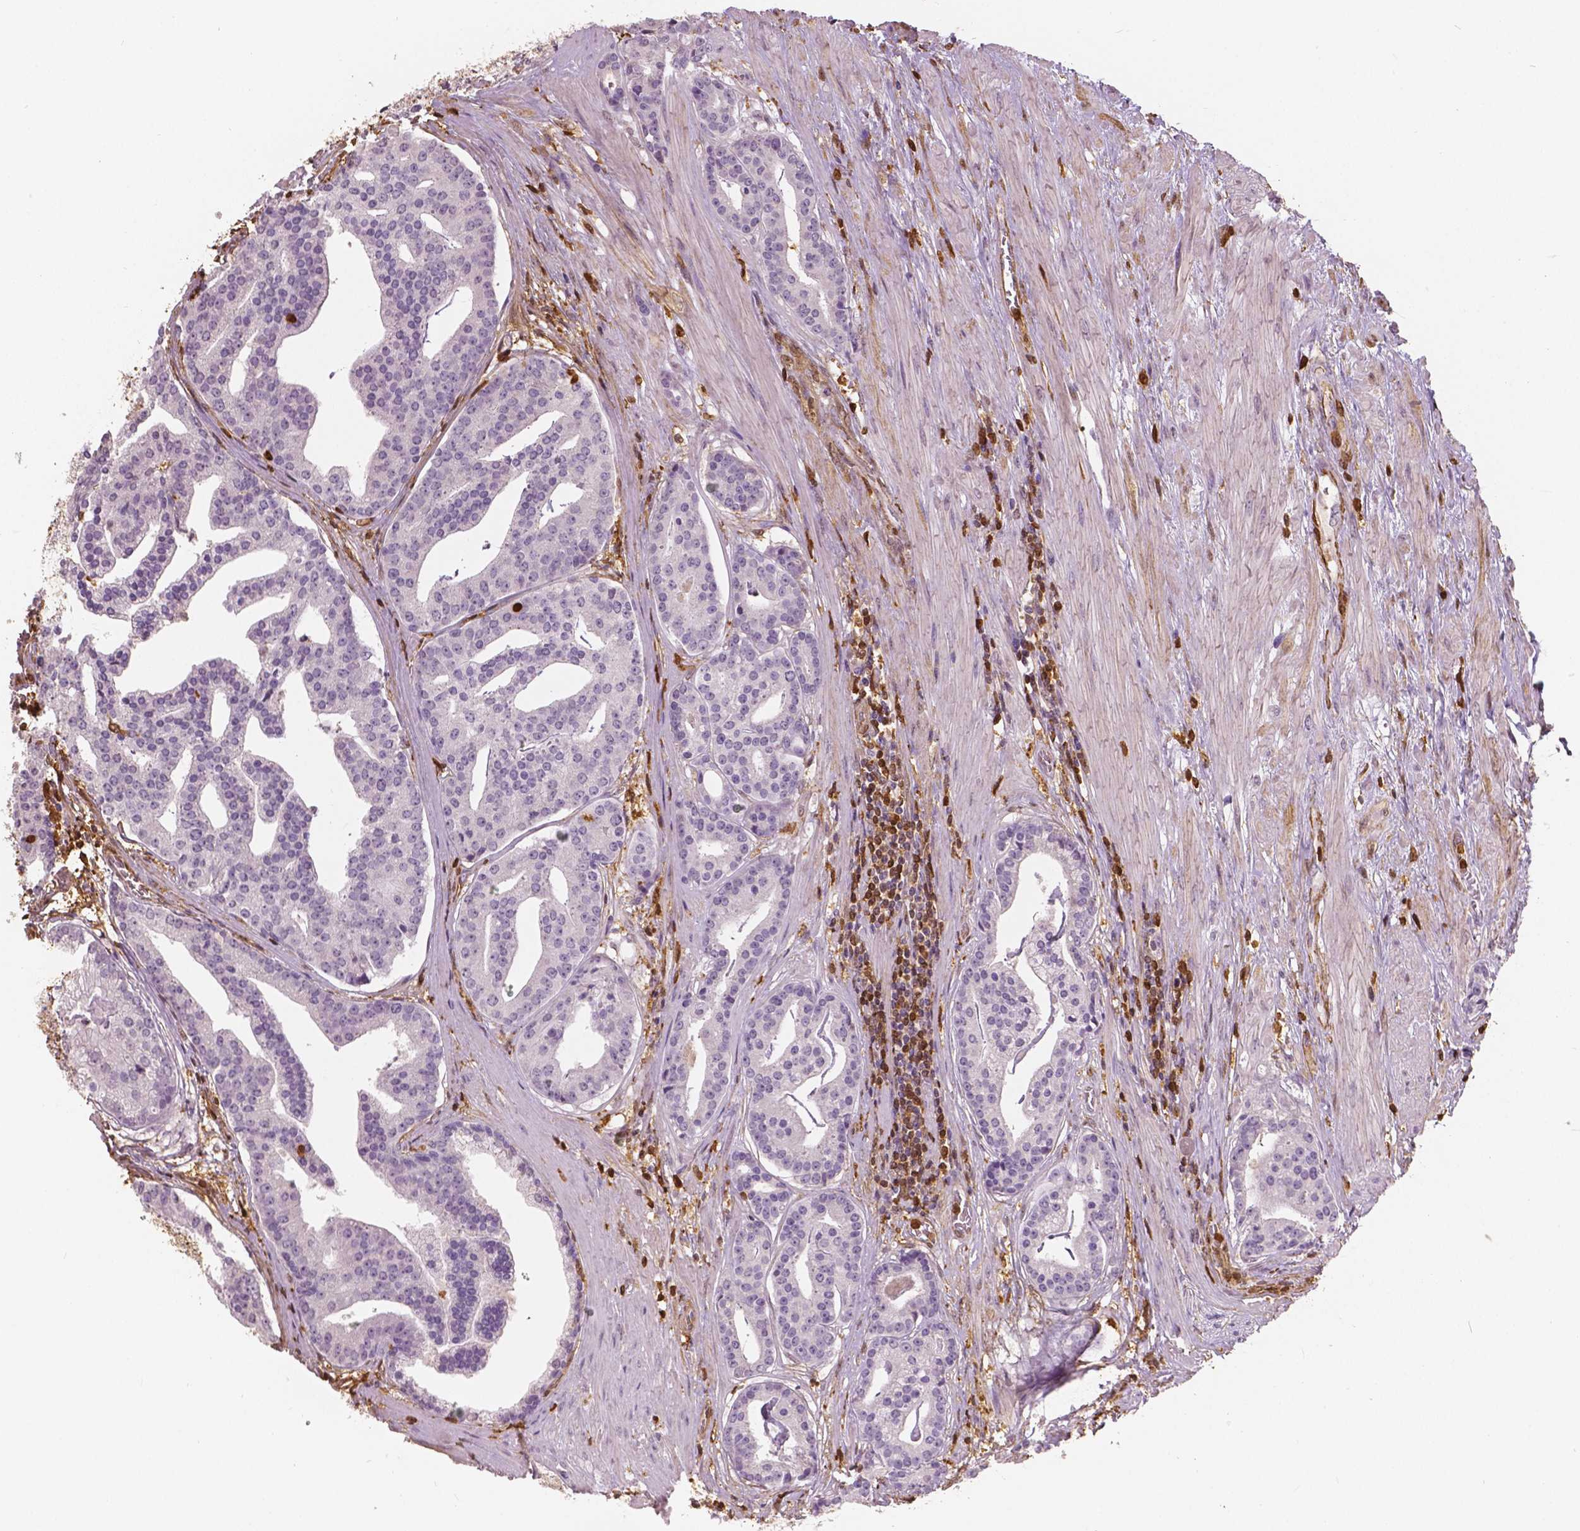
{"staining": {"intensity": "negative", "quantity": "none", "location": "none"}, "tissue": "prostate cancer", "cell_type": "Tumor cells", "image_type": "cancer", "snomed": [{"axis": "morphology", "description": "Adenocarcinoma, NOS"}, {"axis": "topography", "description": "Prostate and seminal vesicle, NOS"}, {"axis": "topography", "description": "Prostate"}], "caption": "An immunohistochemistry photomicrograph of adenocarcinoma (prostate) is shown. There is no staining in tumor cells of adenocarcinoma (prostate). (Stains: DAB IHC with hematoxylin counter stain, Microscopy: brightfield microscopy at high magnification).", "gene": "S100A4", "patient": {"sex": "male", "age": 44}}